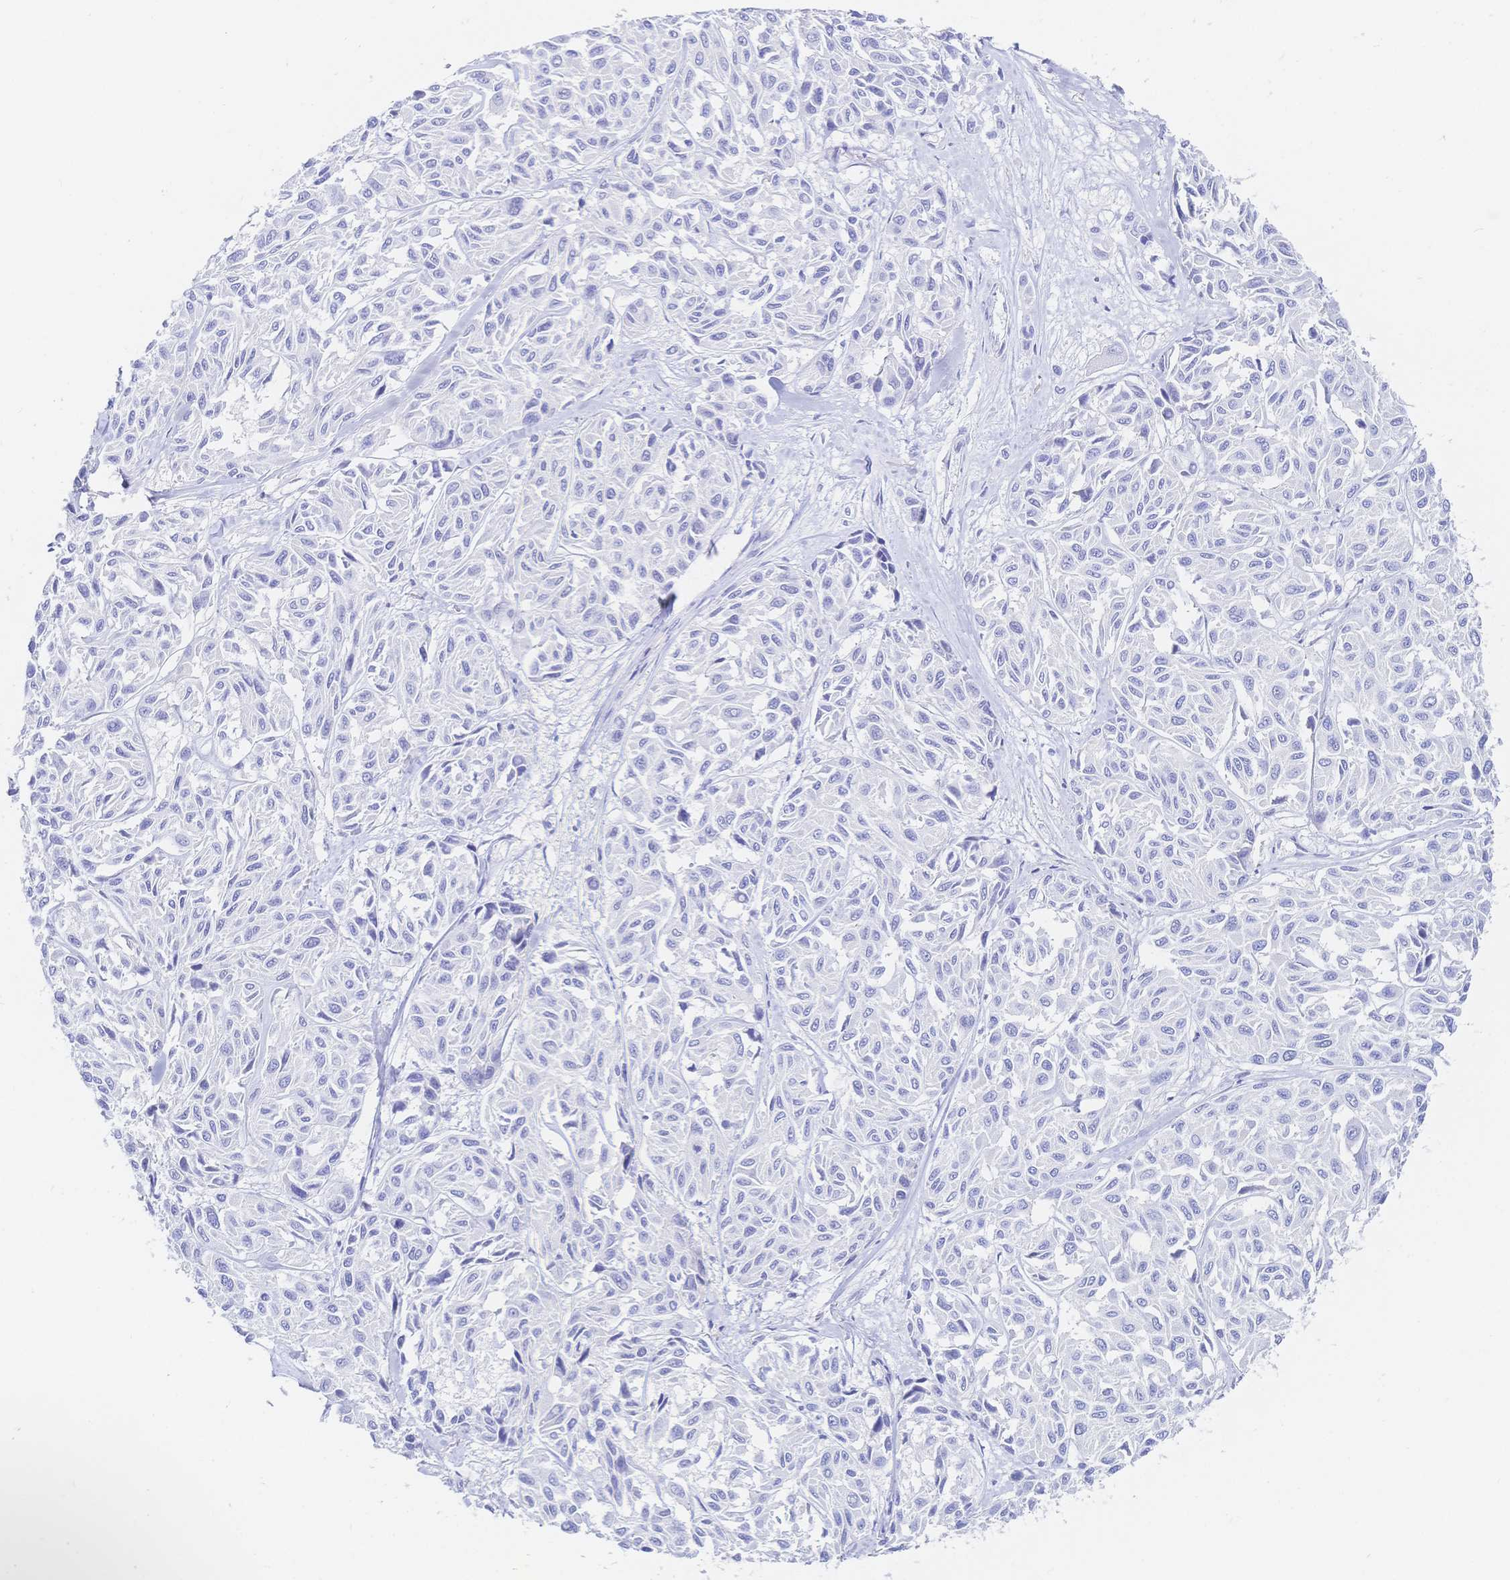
{"staining": {"intensity": "negative", "quantity": "none", "location": "none"}, "tissue": "melanoma", "cell_type": "Tumor cells", "image_type": "cancer", "snomed": [{"axis": "morphology", "description": "Malignant melanoma, NOS"}, {"axis": "topography", "description": "Skin"}], "caption": "There is no significant staining in tumor cells of melanoma. The staining is performed using DAB (3,3'-diaminobenzidine) brown chromogen with nuclei counter-stained in using hematoxylin.", "gene": "RRM1", "patient": {"sex": "female", "age": 66}}